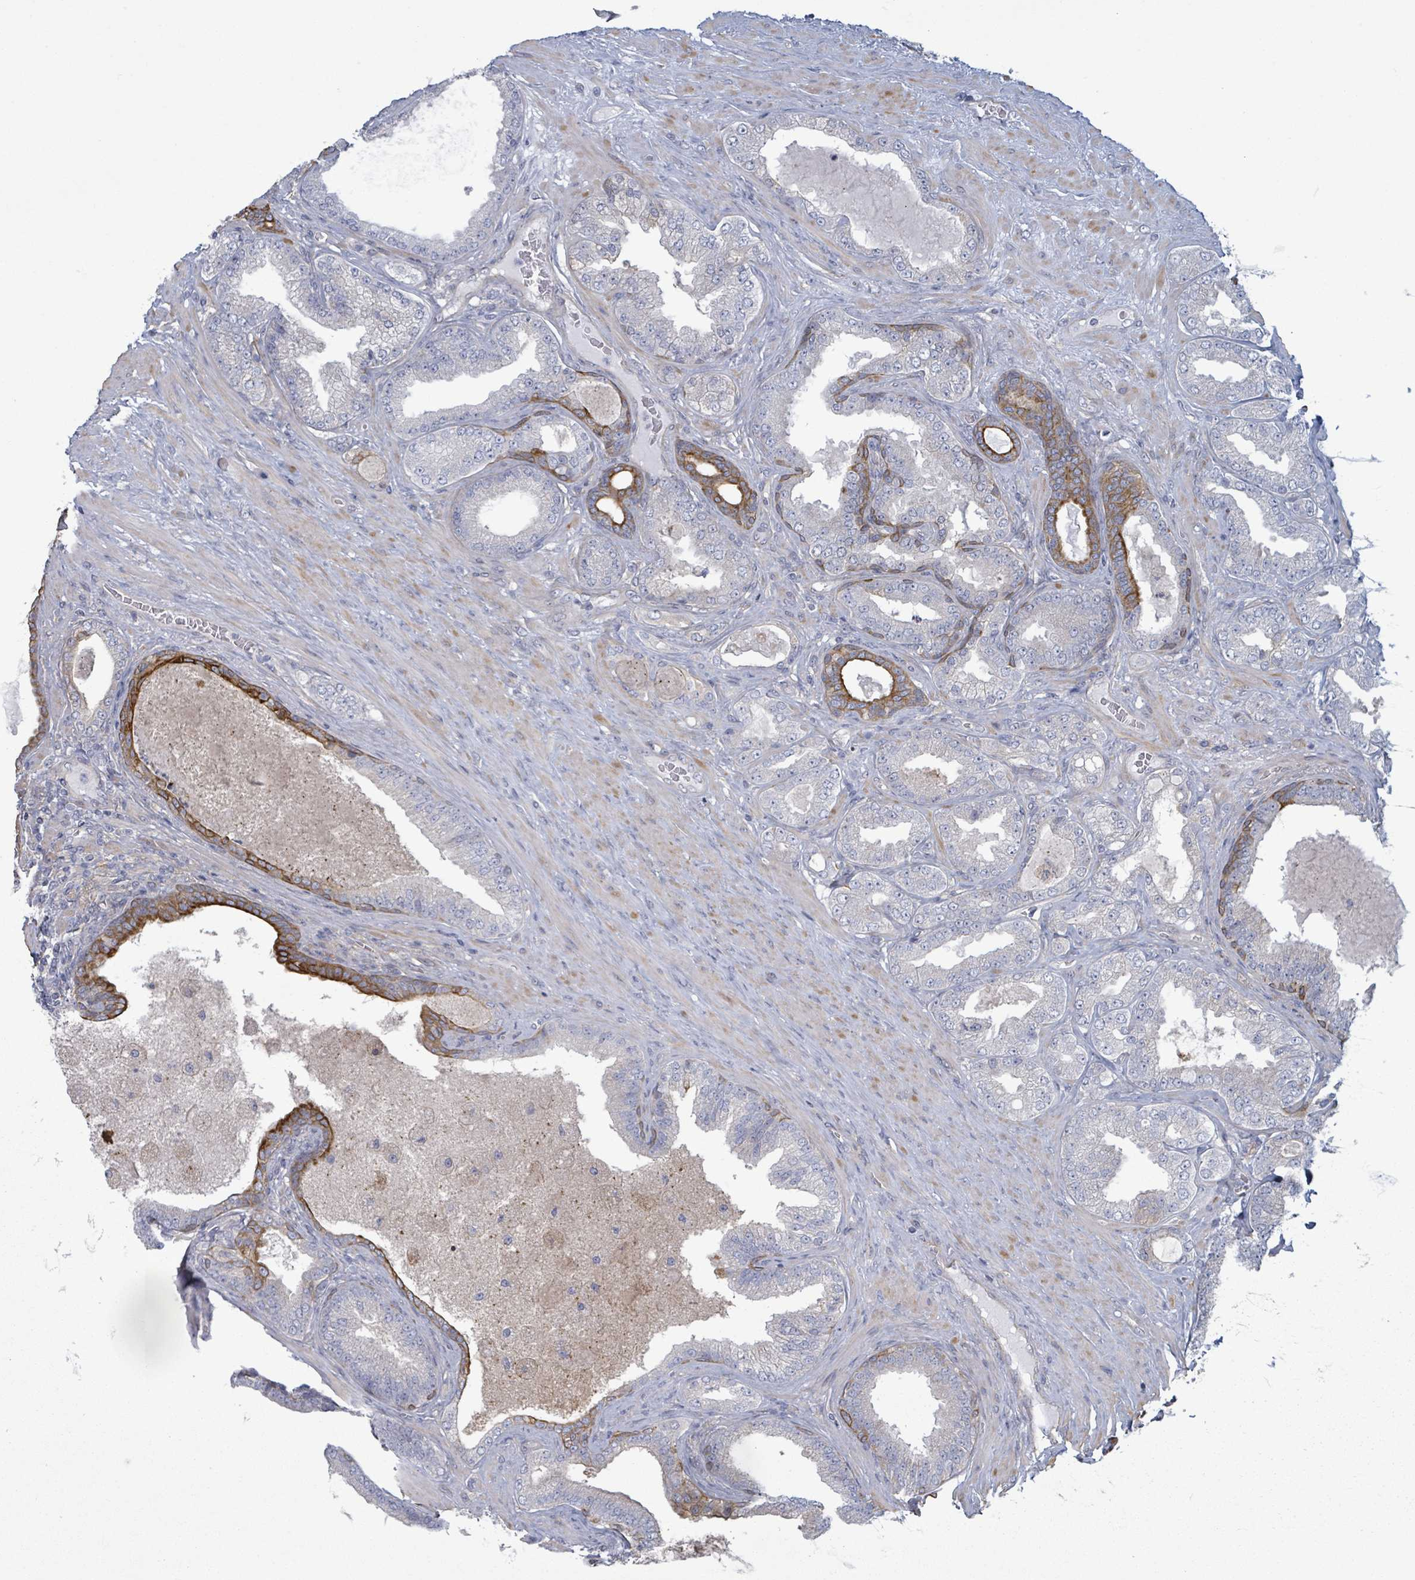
{"staining": {"intensity": "negative", "quantity": "none", "location": "none"}, "tissue": "prostate cancer", "cell_type": "Tumor cells", "image_type": "cancer", "snomed": [{"axis": "morphology", "description": "Adenocarcinoma, Low grade"}, {"axis": "topography", "description": "Prostate"}], "caption": "Image shows no protein staining in tumor cells of adenocarcinoma (low-grade) (prostate) tissue.", "gene": "COL13A1", "patient": {"sex": "male", "age": 63}}